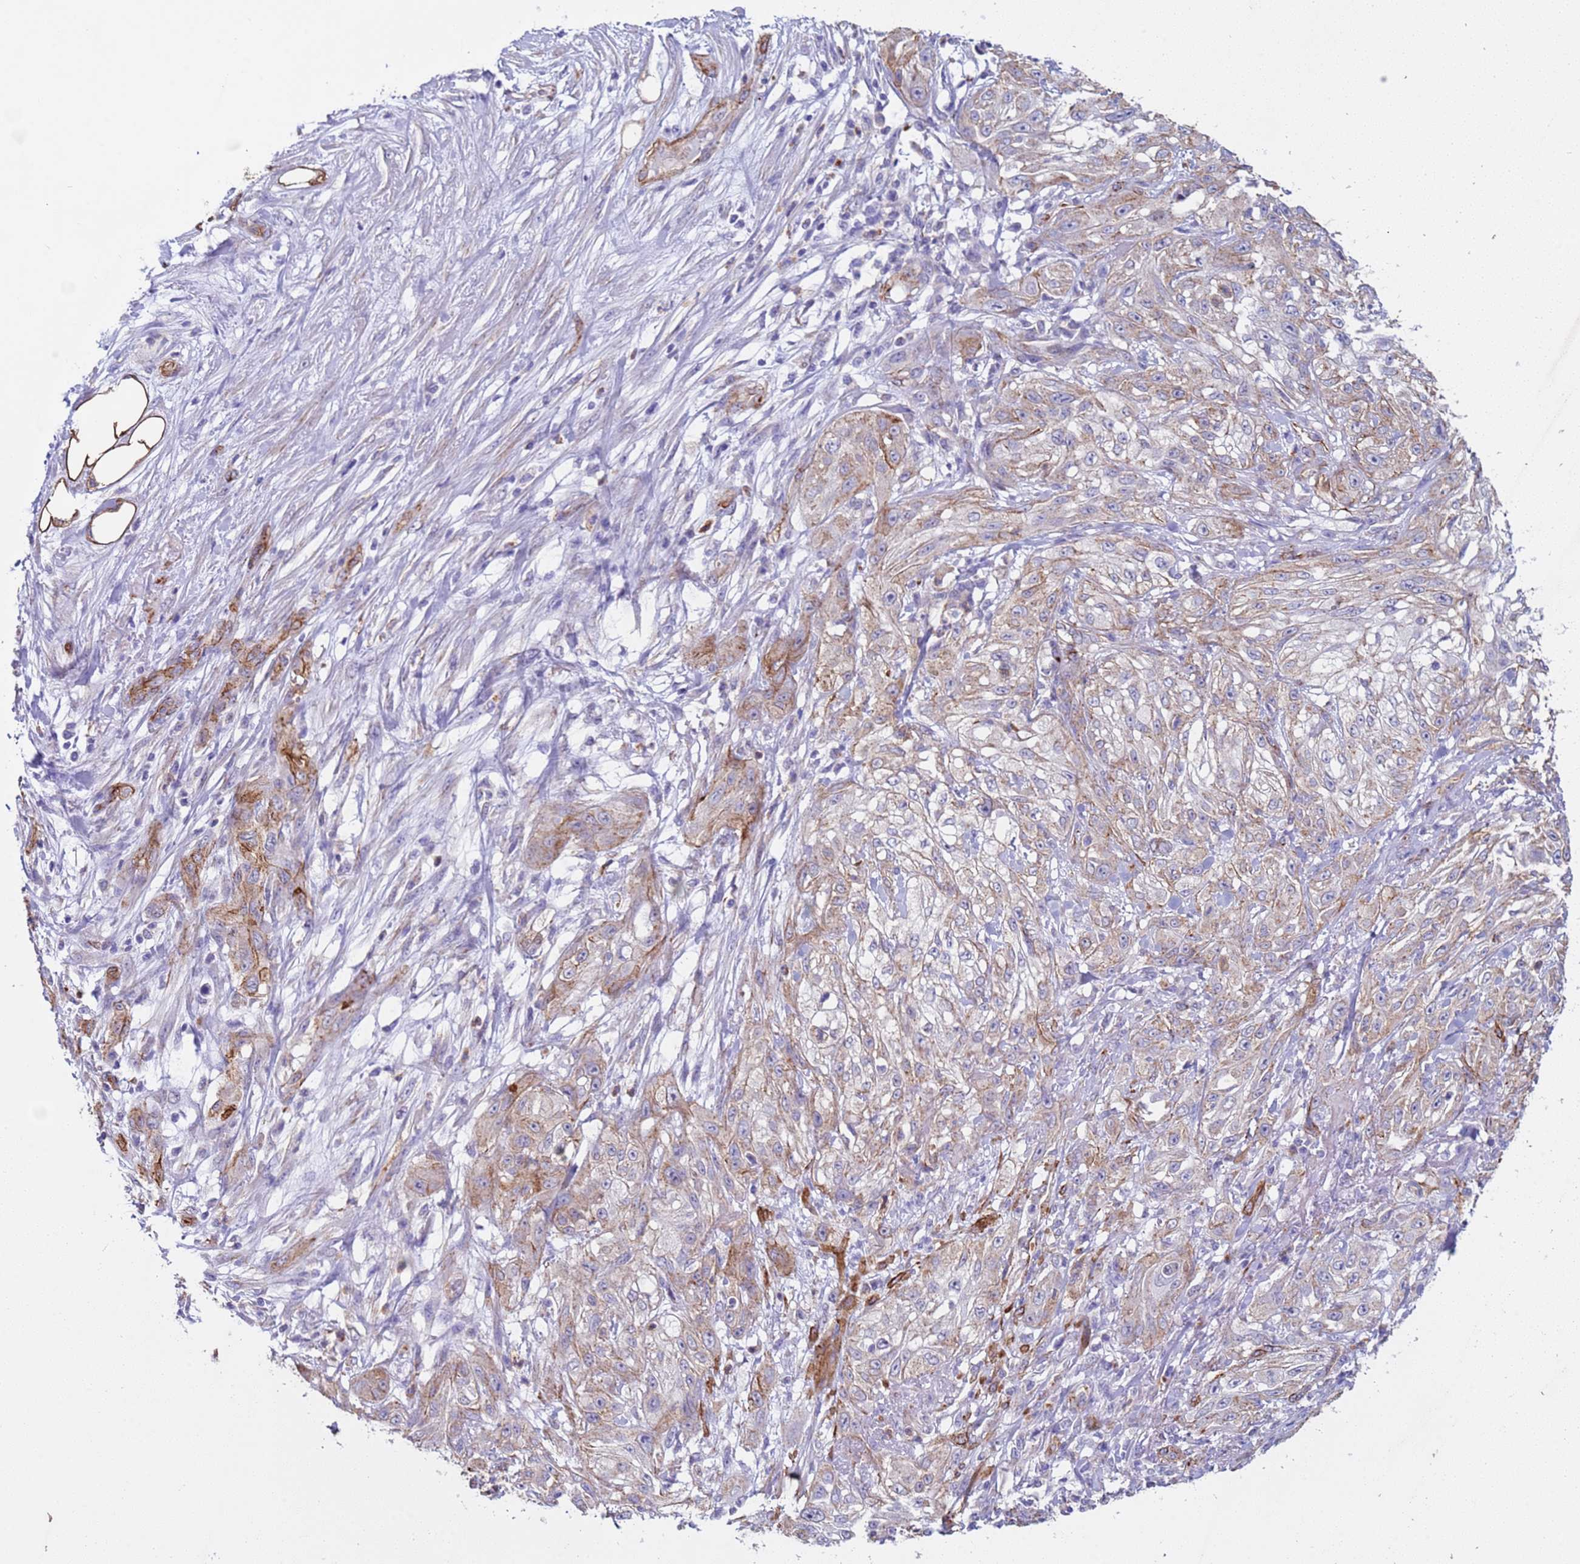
{"staining": {"intensity": "weak", "quantity": "<25%", "location": "cytoplasmic/membranous"}, "tissue": "skin cancer", "cell_type": "Tumor cells", "image_type": "cancer", "snomed": [{"axis": "morphology", "description": "Squamous cell carcinoma, NOS"}, {"axis": "morphology", "description": "Squamous cell carcinoma, metastatic, NOS"}, {"axis": "topography", "description": "Skin"}, {"axis": "topography", "description": "Lymph node"}], "caption": "DAB (3,3'-diaminobenzidine) immunohistochemical staining of skin squamous cell carcinoma reveals no significant expression in tumor cells.", "gene": "GASK1A", "patient": {"sex": "male", "age": 75}}